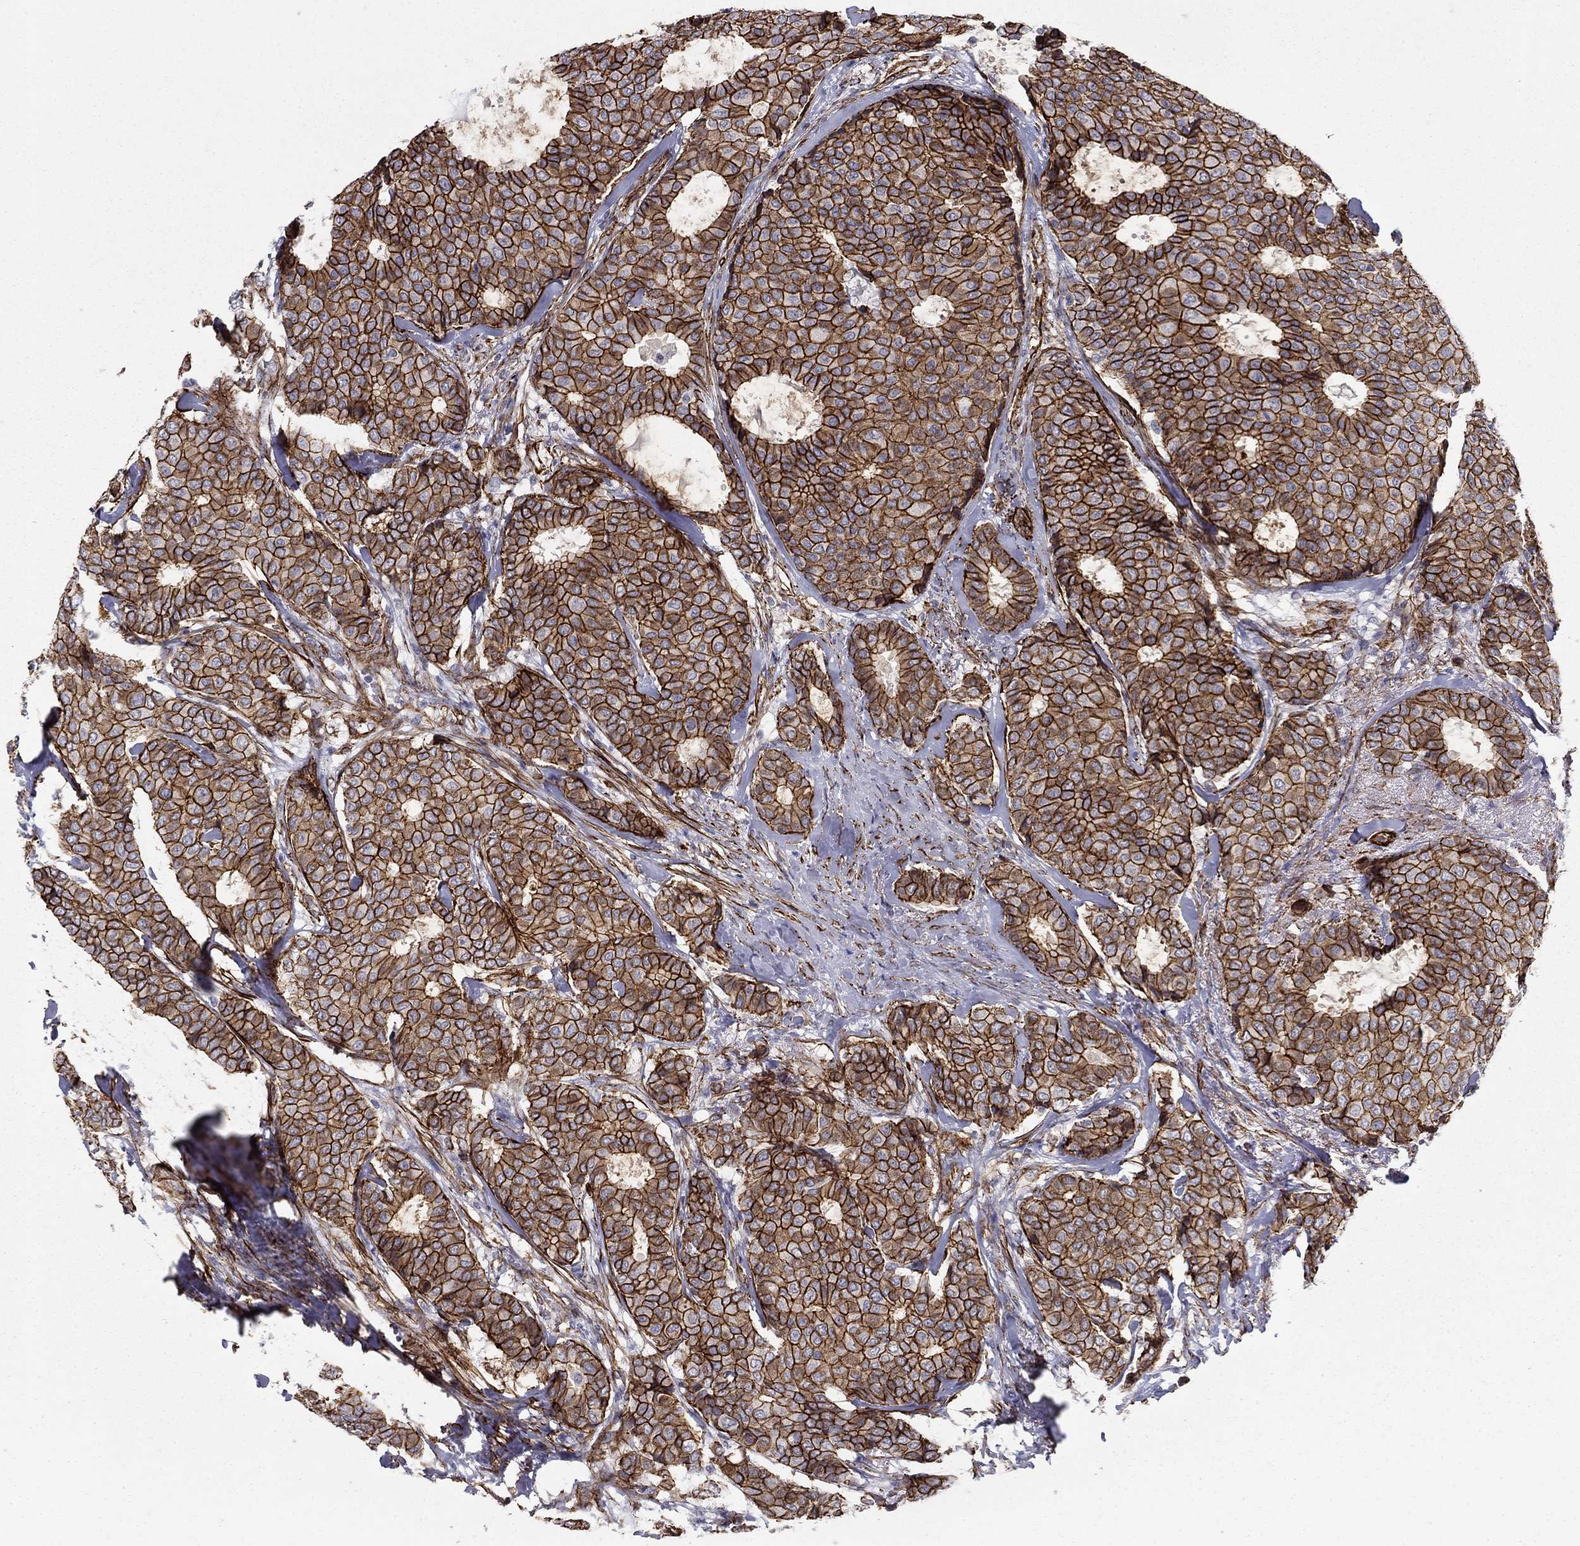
{"staining": {"intensity": "strong", "quantity": ">75%", "location": "cytoplasmic/membranous,nuclear"}, "tissue": "breast cancer", "cell_type": "Tumor cells", "image_type": "cancer", "snomed": [{"axis": "morphology", "description": "Duct carcinoma"}, {"axis": "topography", "description": "Breast"}], "caption": "The histopathology image demonstrates staining of infiltrating ductal carcinoma (breast), revealing strong cytoplasmic/membranous and nuclear protein positivity (brown color) within tumor cells.", "gene": "KRBA1", "patient": {"sex": "female", "age": 75}}